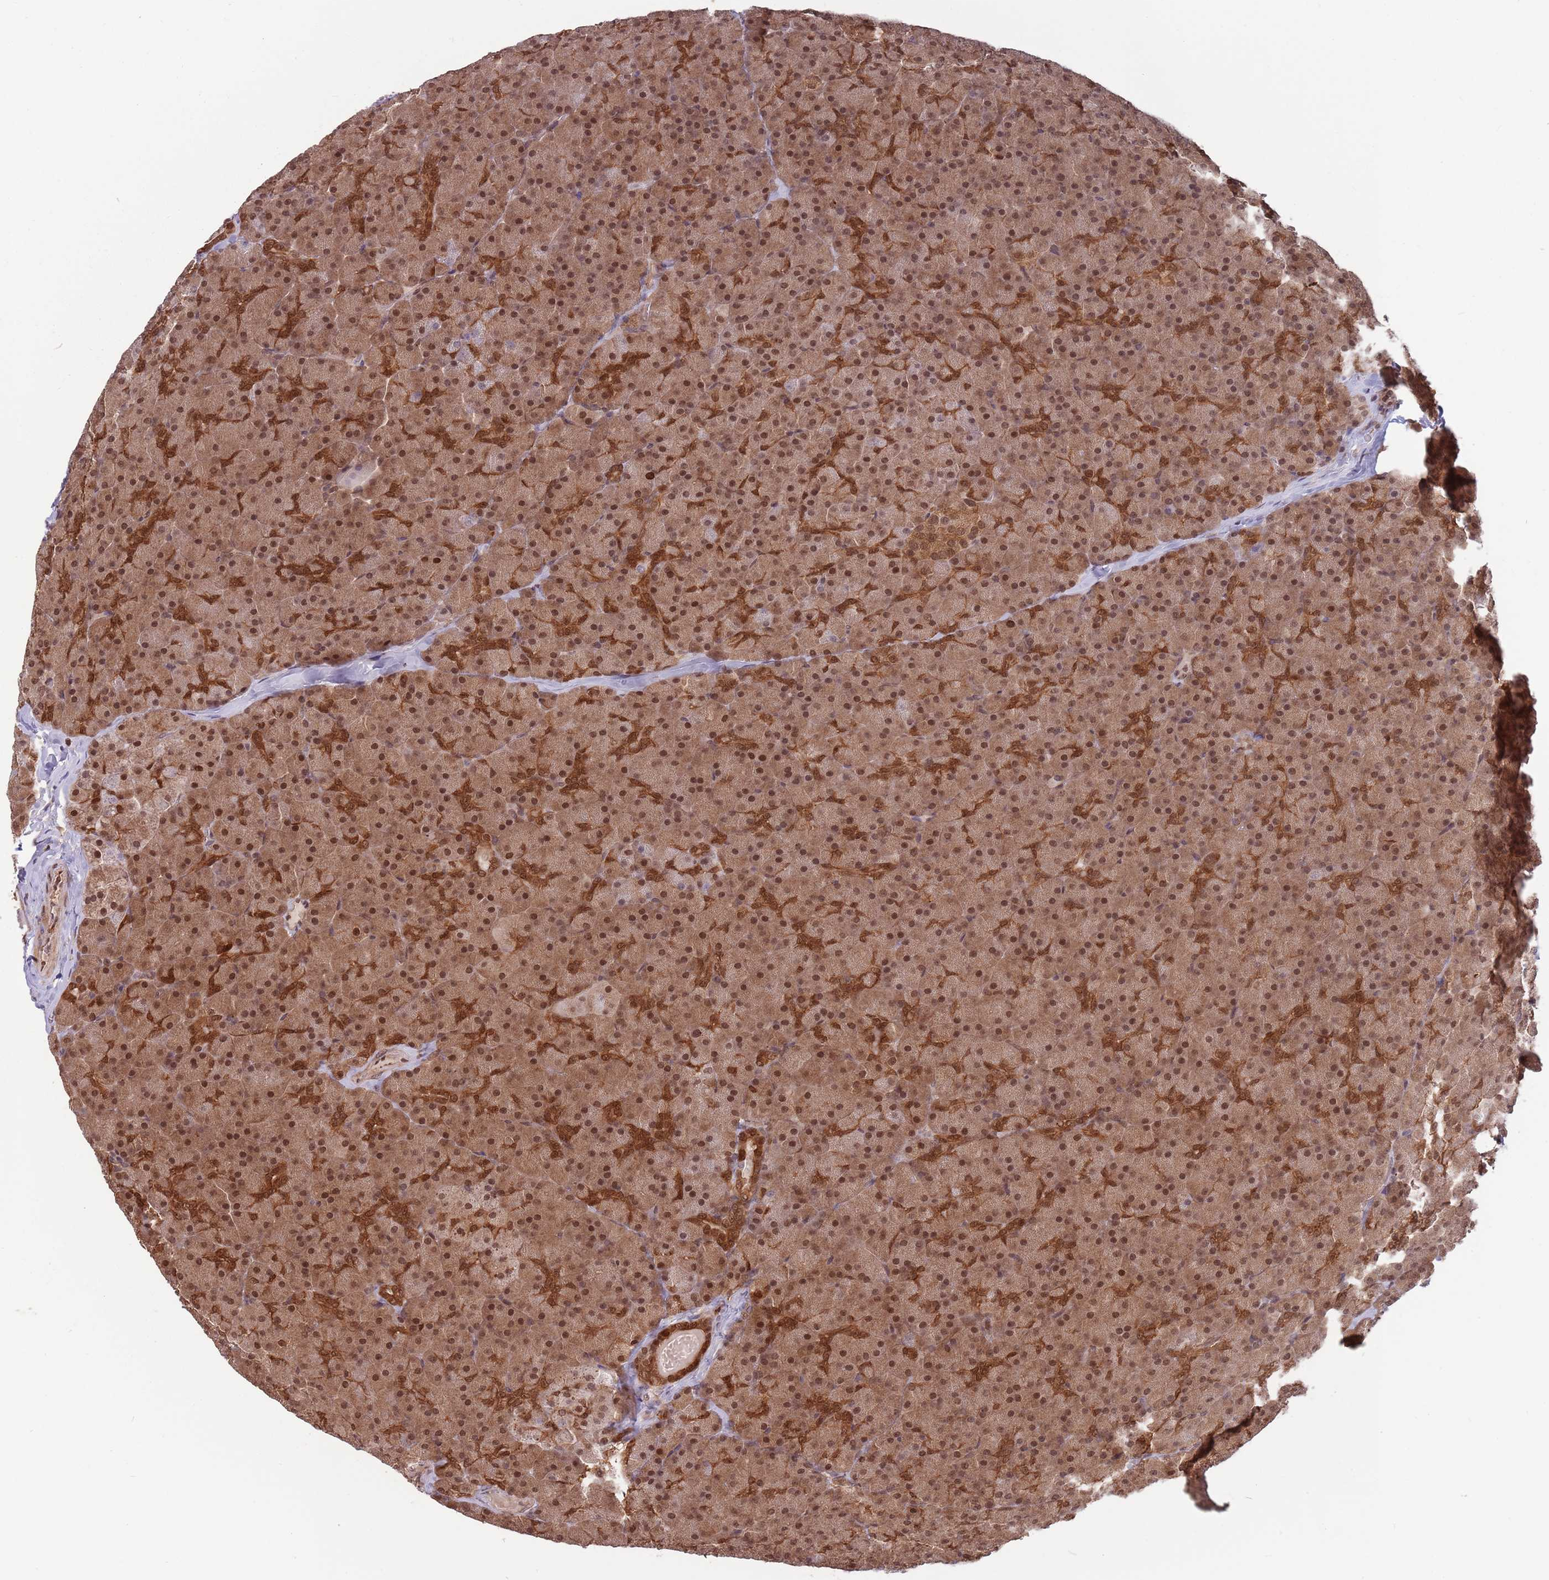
{"staining": {"intensity": "moderate", "quantity": ">75%", "location": "cytoplasmic/membranous,nuclear"}, "tissue": "pancreas", "cell_type": "Exocrine glandular cells", "image_type": "normal", "snomed": [{"axis": "morphology", "description": "Normal tissue, NOS"}, {"axis": "topography", "description": "Pancreas"}], "caption": "A histopathology image of human pancreas stained for a protein shows moderate cytoplasmic/membranous,nuclear brown staining in exocrine glandular cells. The staining was performed using DAB (3,3'-diaminobenzidine), with brown indicating positive protein expression. Nuclei are stained blue with hematoxylin.", "gene": "SALL1", "patient": {"sex": "male", "age": 36}}